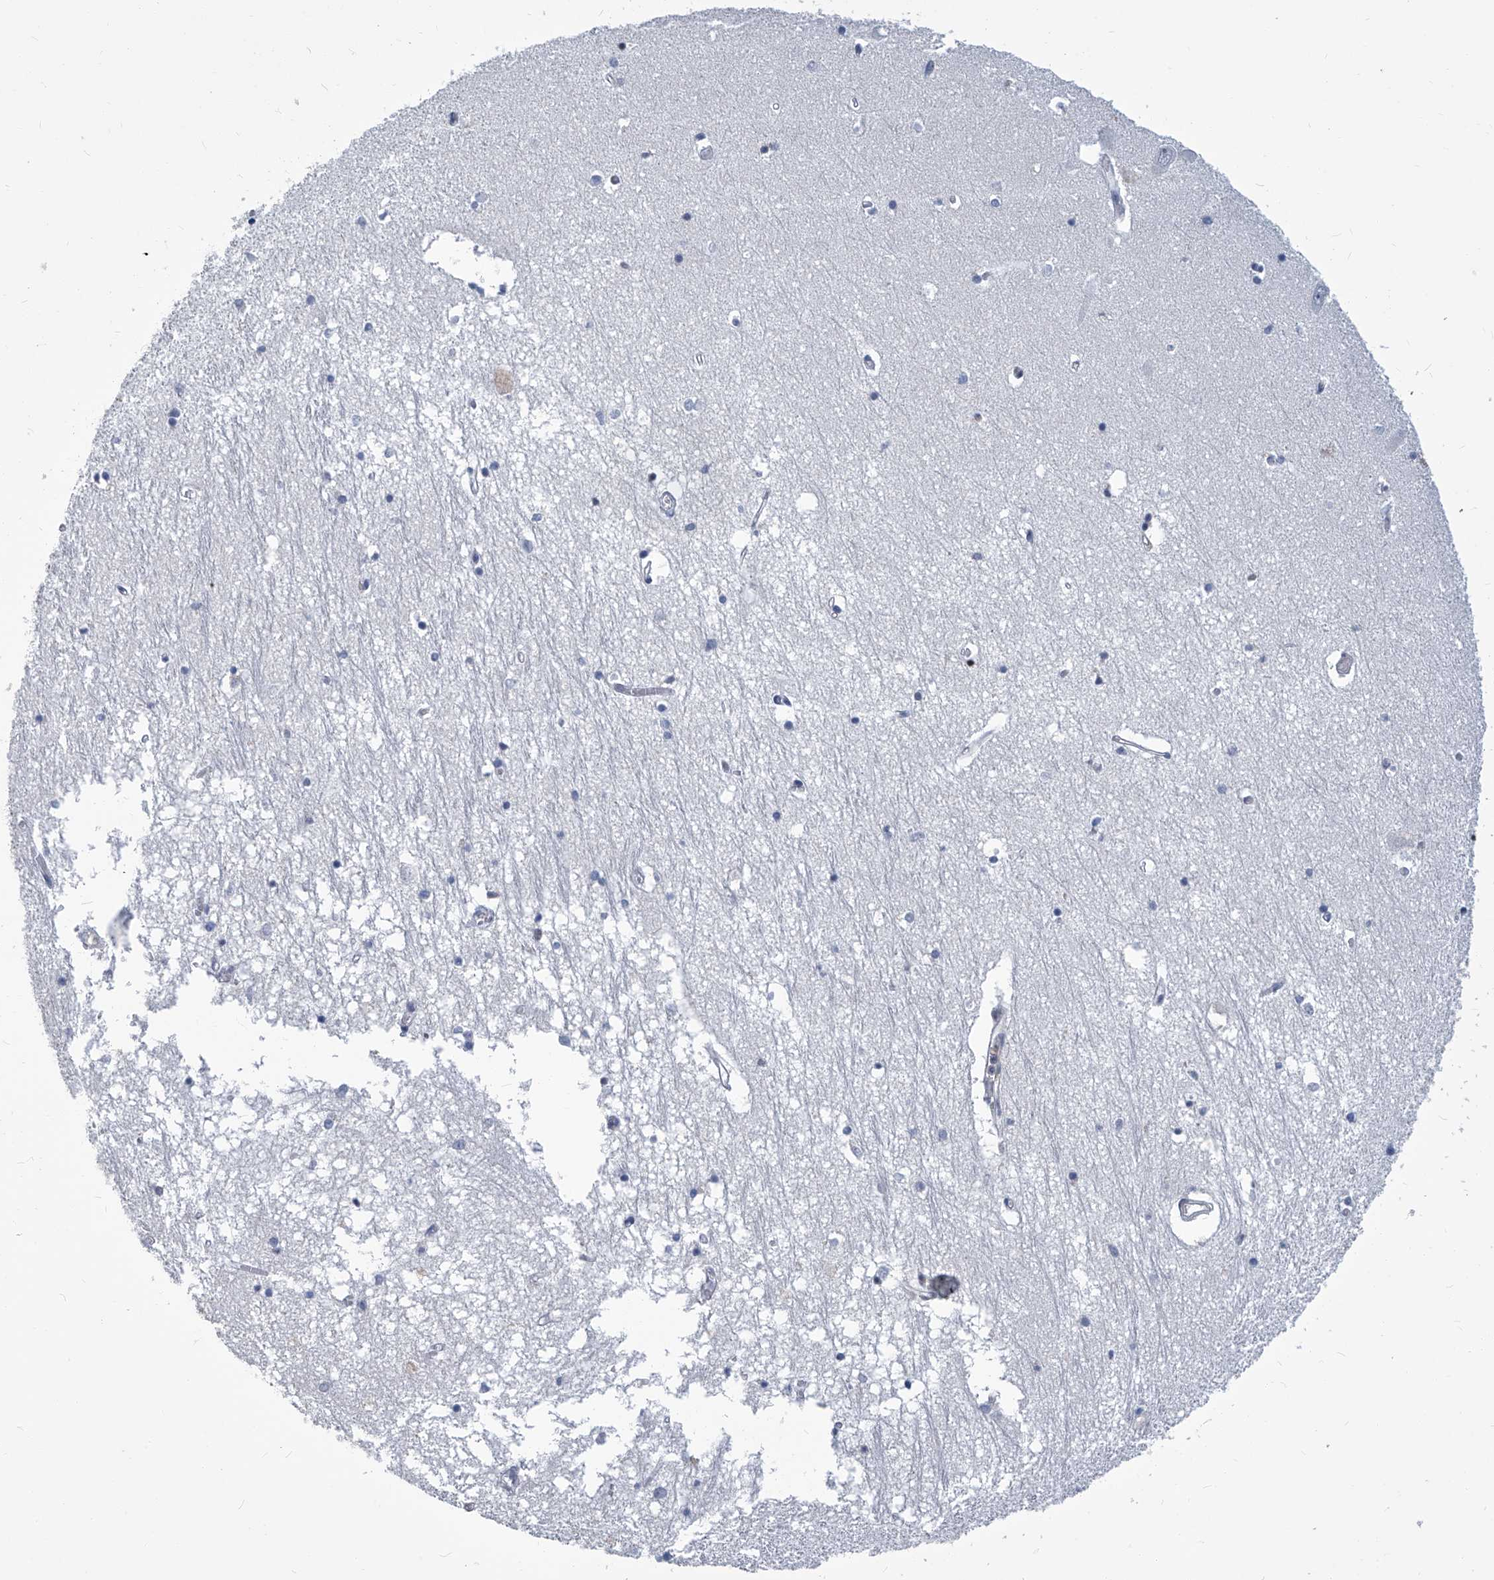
{"staining": {"intensity": "negative", "quantity": "none", "location": "none"}, "tissue": "hippocampus", "cell_type": "Glial cells", "image_type": "normal", "snomed": [{"axis": "morphology", "description": "Normal tissue, NOS"}, {"axis": "topography", "description": "Hippocampus"}], "caption": "IHC of normal hippocampus shows no positivity in glial cells.", "gene": "PCNA", "patient": {"sex": "male", "age": 70}}